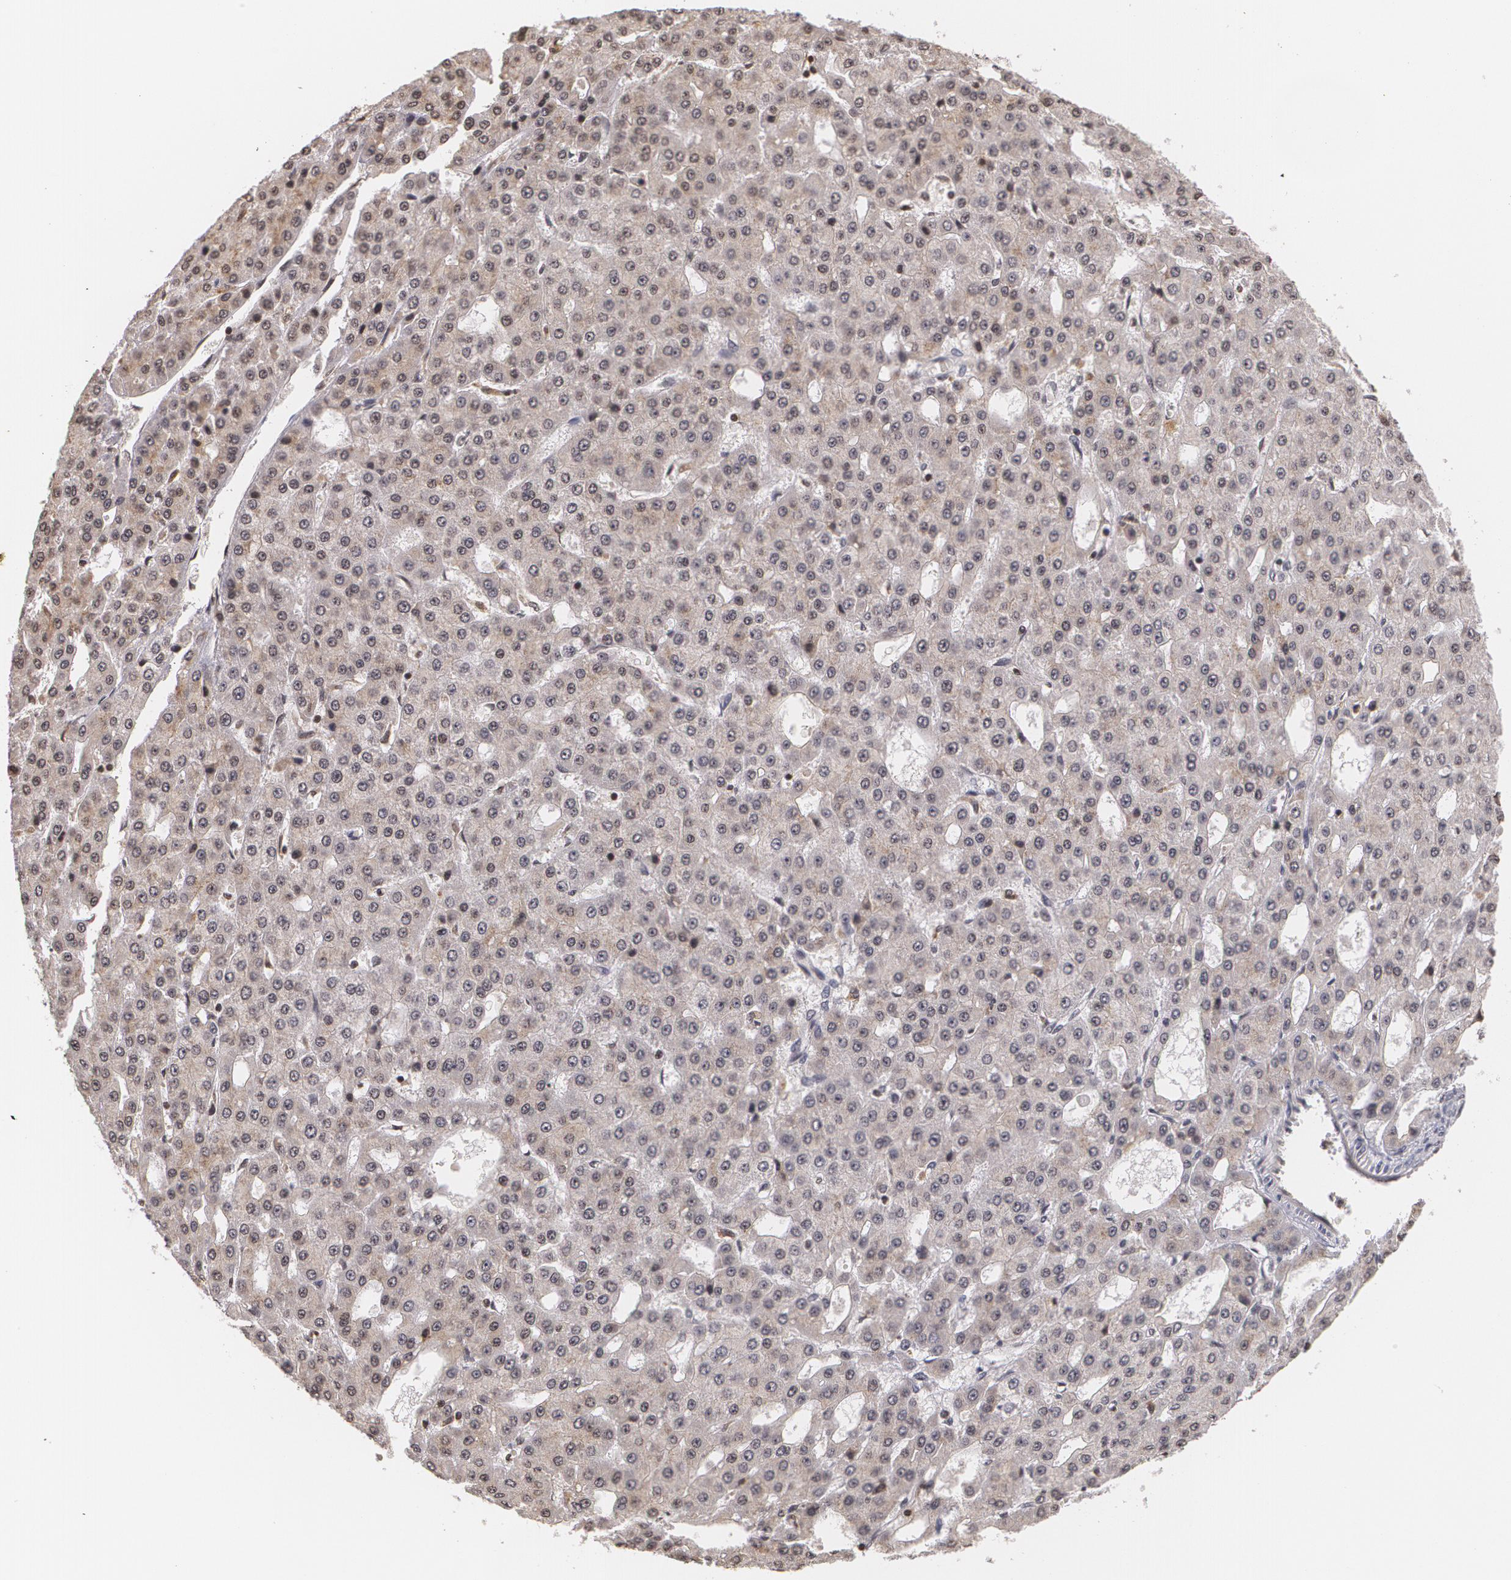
{"staining": {"intensity": "weak", "quantity": ">75%", "location": "cytoplasmic/membranous"}, "tissue": "liver cancer", "cell_type": "Tumor cells", "image_type": "cancer", "snomed": [{"axis": "morphology", "description": "Carcinoma, Hepatocellular, NOS"}, {"axis": "topography", "description": "Liver"}], "caption": "Protein analysis of hepatocellular carcinoma (liver) tissue demonstrates weak cytoplasmic/membranous positivity in about >75% of tumor cells.", "gene": "VAV3", "patient": {"sex": "male", "age": 47}}